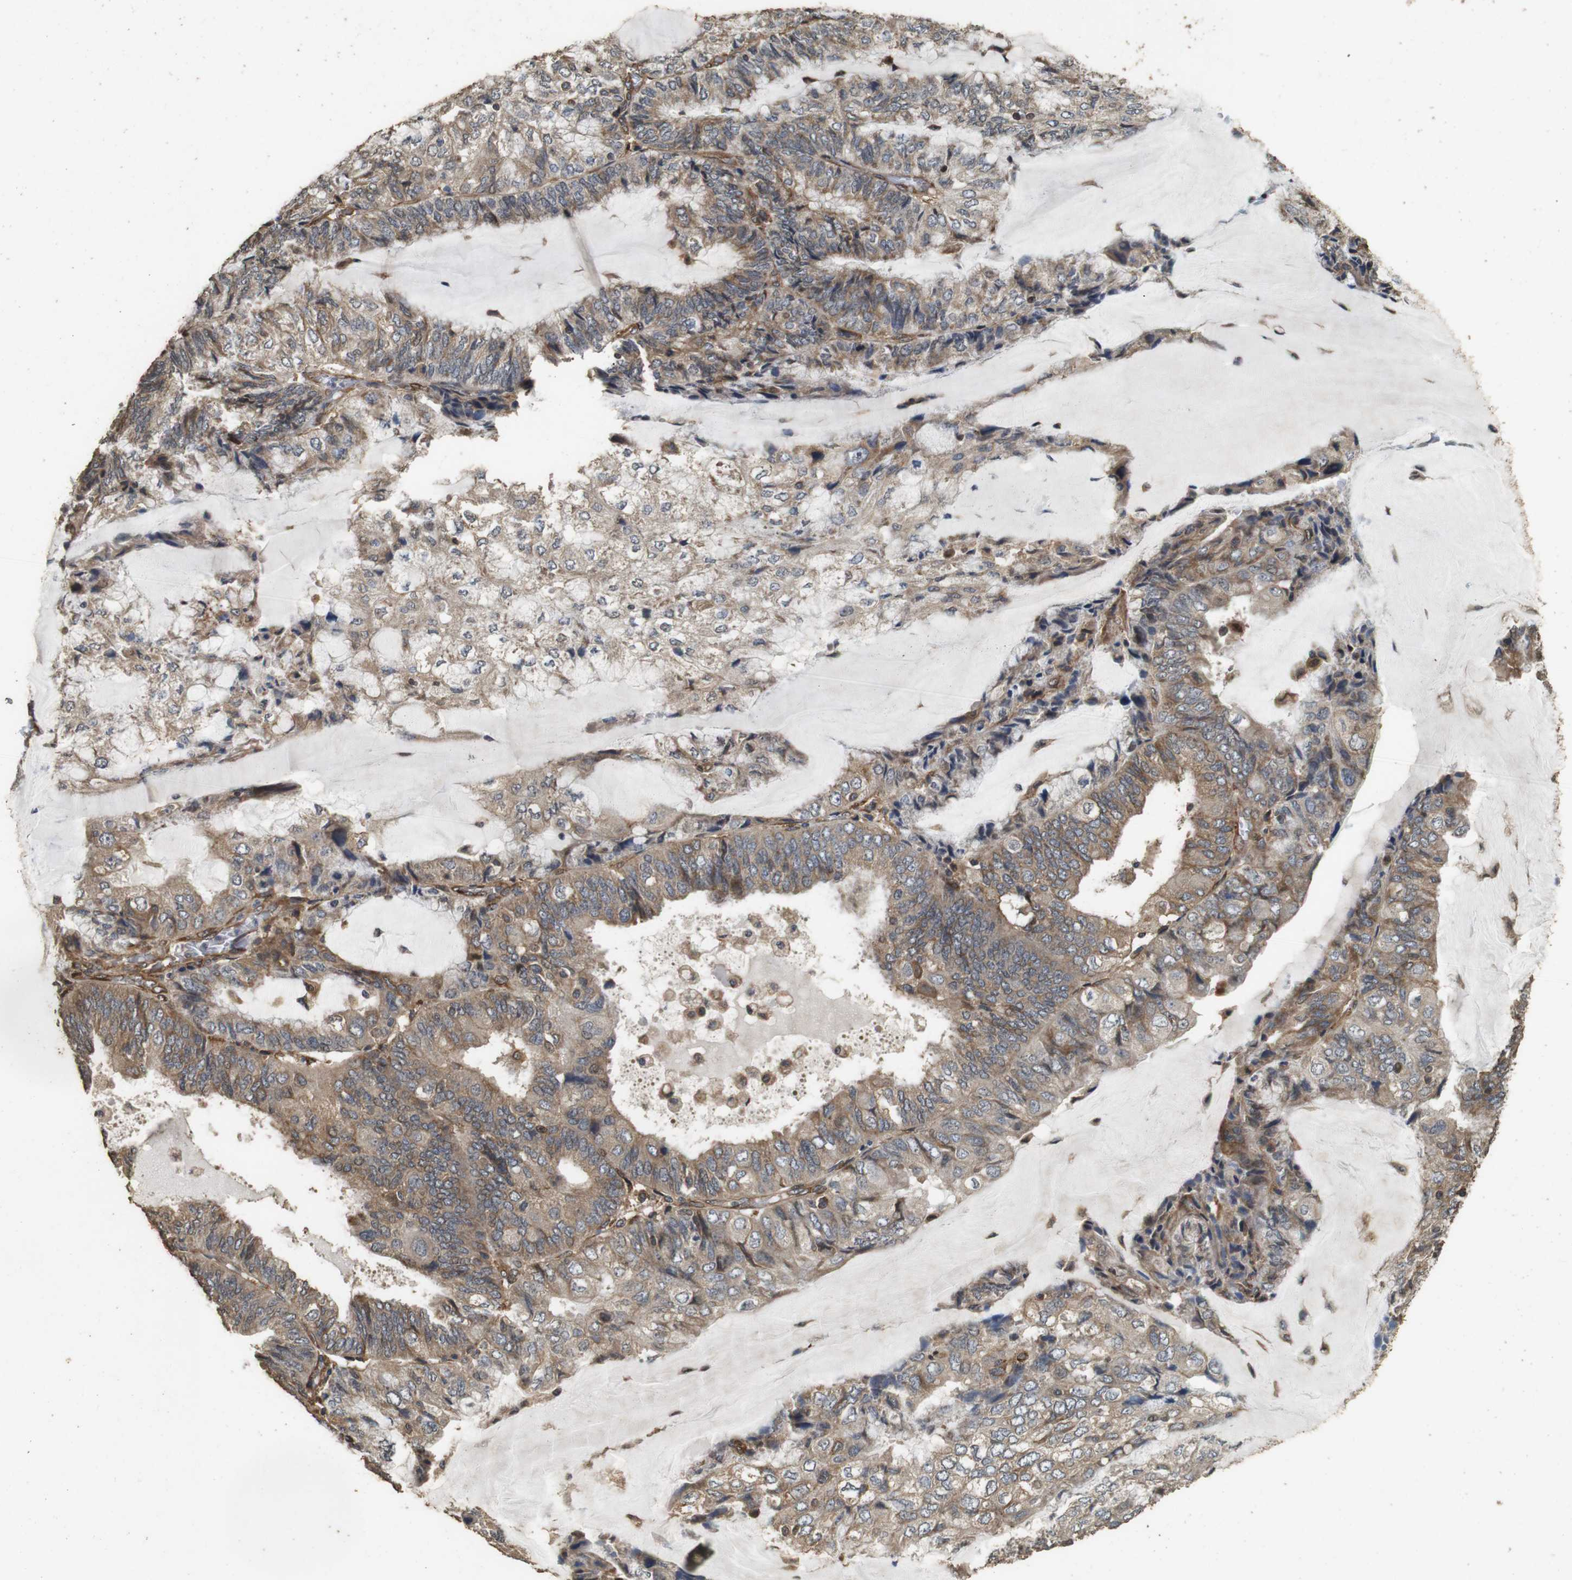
{"staining": {"intensity": "moderate", "quantity": "25%-75%", "location": "cytoplasmic/membranous"}, "tissue": "endometrial cancer", "cell_type": "Tumor cells", "image_type": "cancer", "snomed": [{"axis": "morphology", "description": "Adenocarcinoma, NOS"}, {"axis": "topography", "description": "Endometrium"}], "caption": "Endometrial cancer stained with a brown dye exhibits moderate cytoplasmic/membranous positive expression in approximately 25%-75% of tumor cells.", "gene": "CNPY4", "patient": {"sex": "female", "age": 81}}